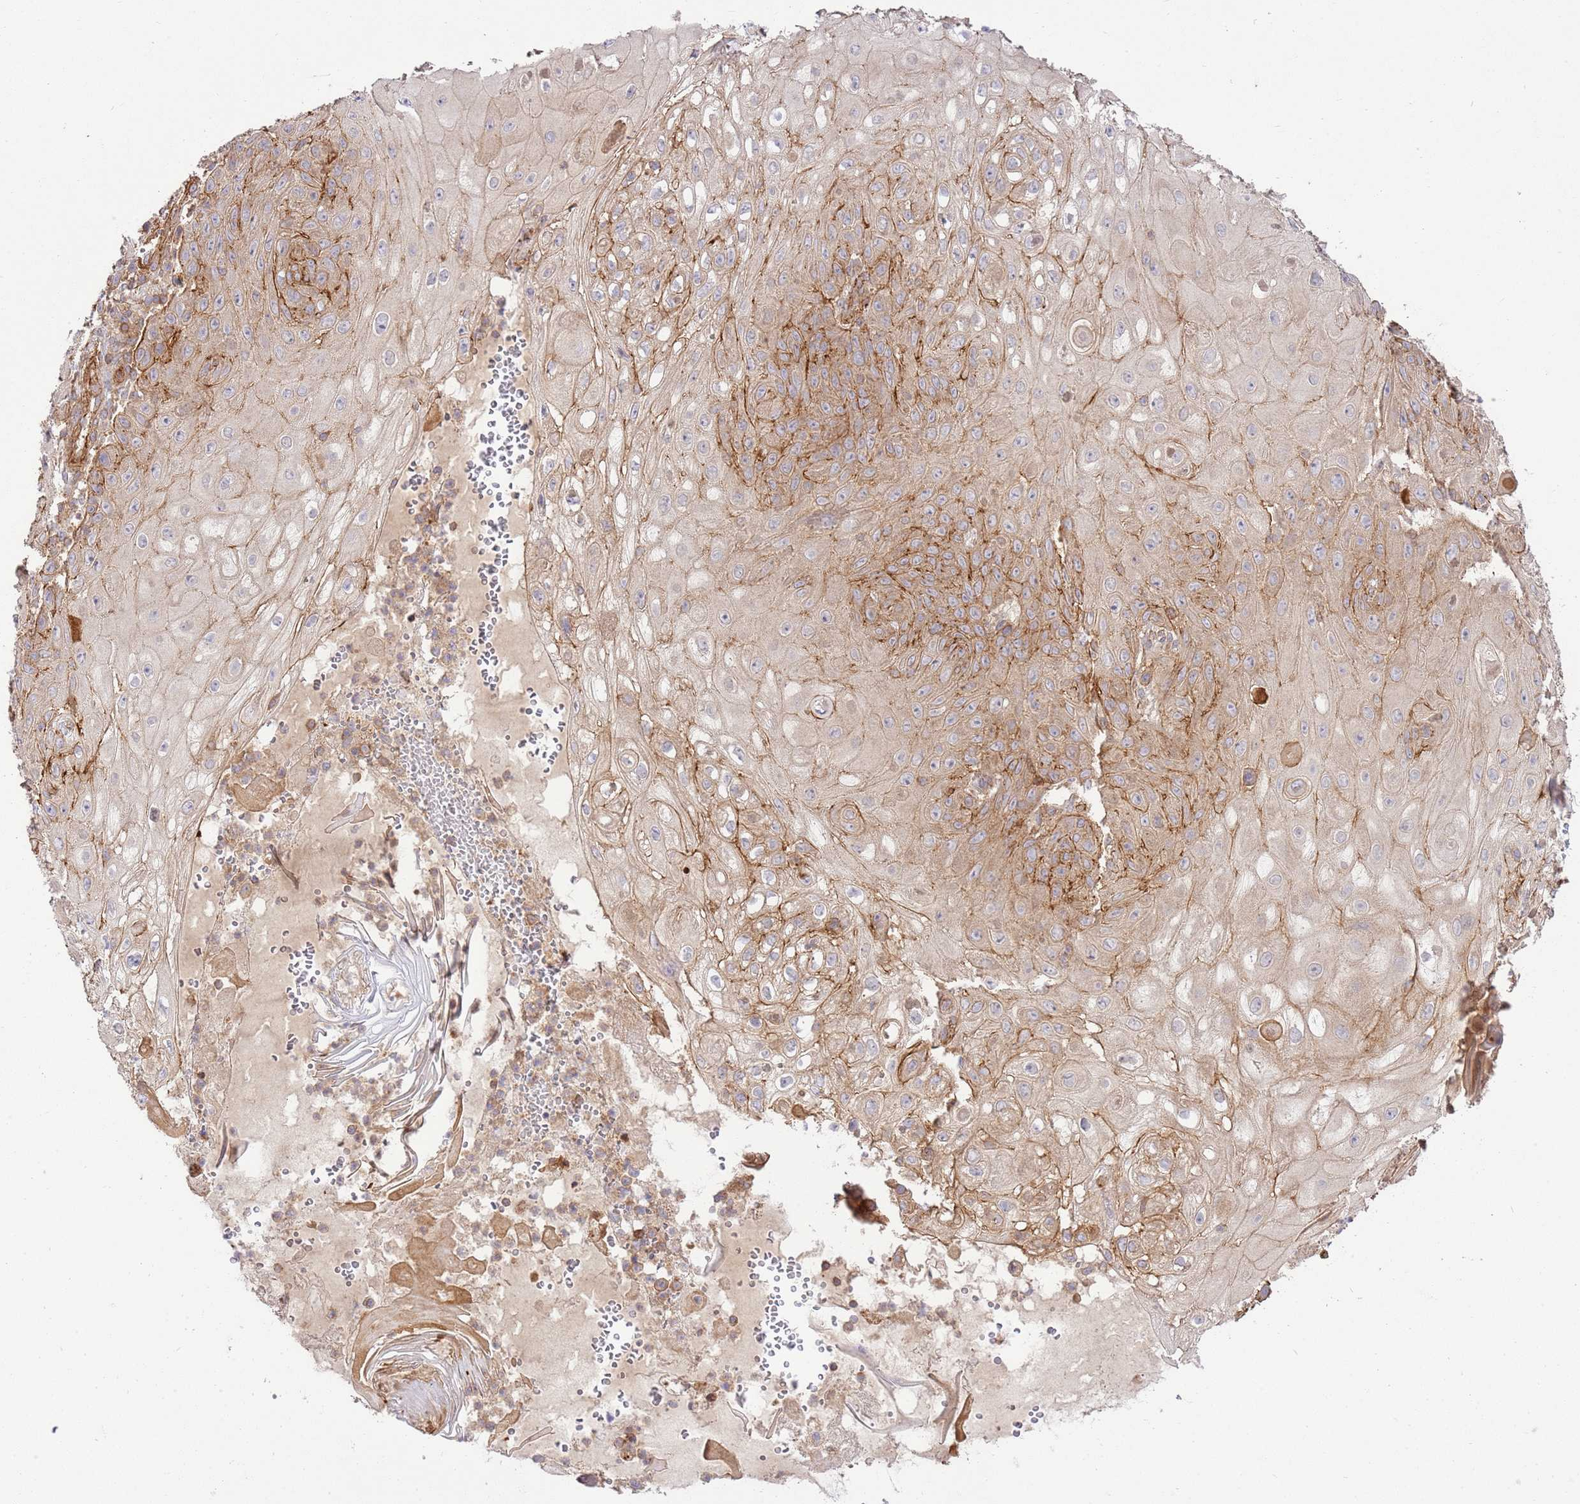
{"staining": {"intensity": "weak", "quantity": "25%-75%", "location": "cytoplasmic/membranous"}, "tissue": "skin cancer", "cell_type": "Tumor cells", "image_type": "cancer", "snomed": [{"axis": "morphology", "description": "Normal tissue, NOS"}, {"axis": "morphology", "description": "Squamous cell carcinoma, NOS"}, {"axis": "topography", "description": "Skin"}, {"axis": "topography", "description": "Cartilage tissue"}], "caption": "A micrograph showing weak cytoplasmic/membranous positivity in about 25%-75% of tumor cells in skin cancer, as visualized by brown immunohistochemical staining.", "gene": "EFCAB8", "patient": {"sex": "female", "age": 79}}